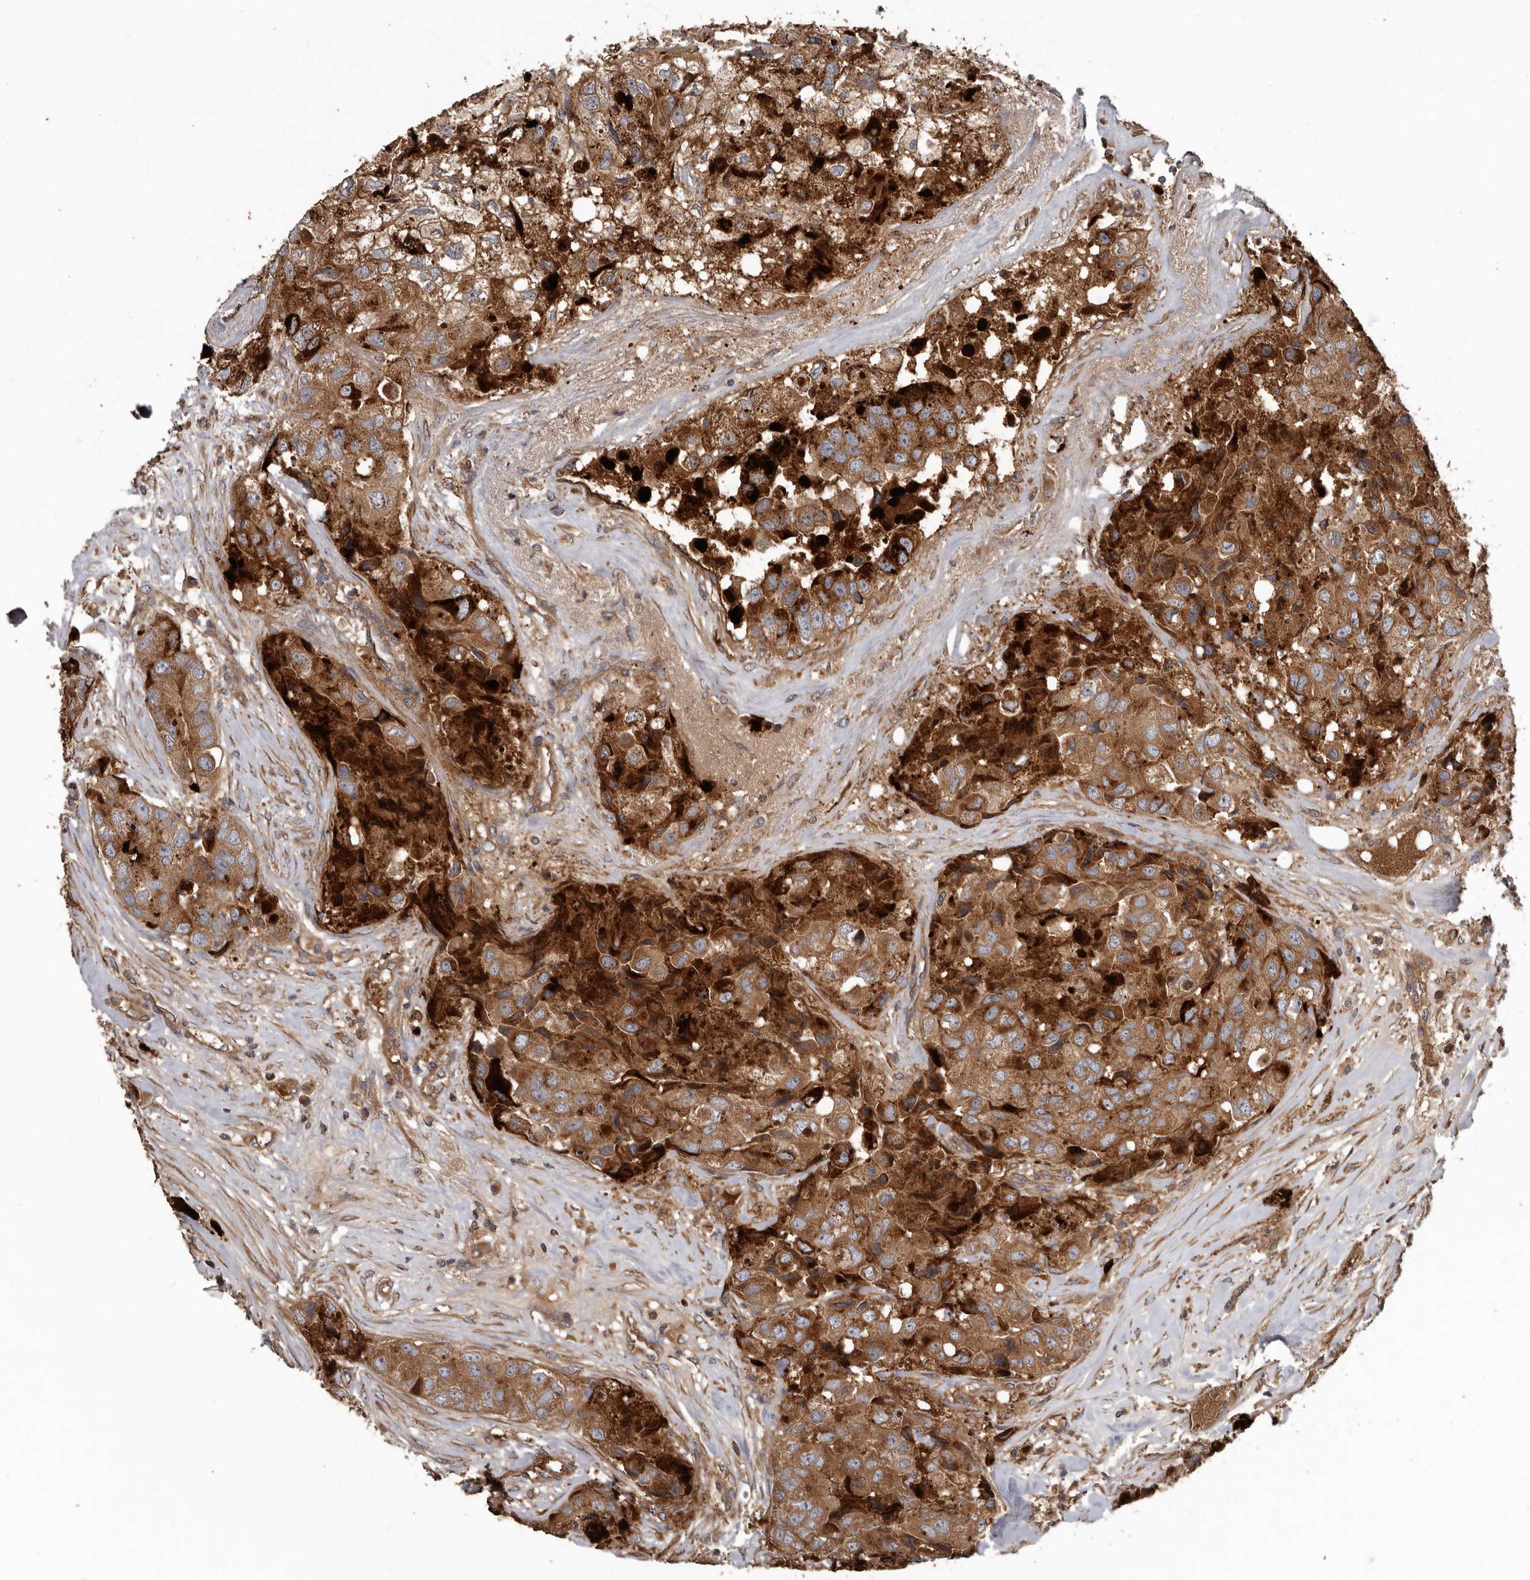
{"staining": {"intensity": "strong", "quantity": ">75%", "location": "cytoplasmic/membranous"}, "tissue": "breast cancer", "cell_type": "Tumor cells", "image_type": "cancer", "snomed": [{"axis": "morphology", "description": "Duct carcinoma"}, {"axis": "topography", "description": "Breast"}], "caption": "A brown stain labels strong cytoplasmic/membranous staining of a protein in human breast cancer (intraductal carcinoma) tumor cells.", "gene": "ARHGEF5", "patient": {"sex": "female", "age": 62}}